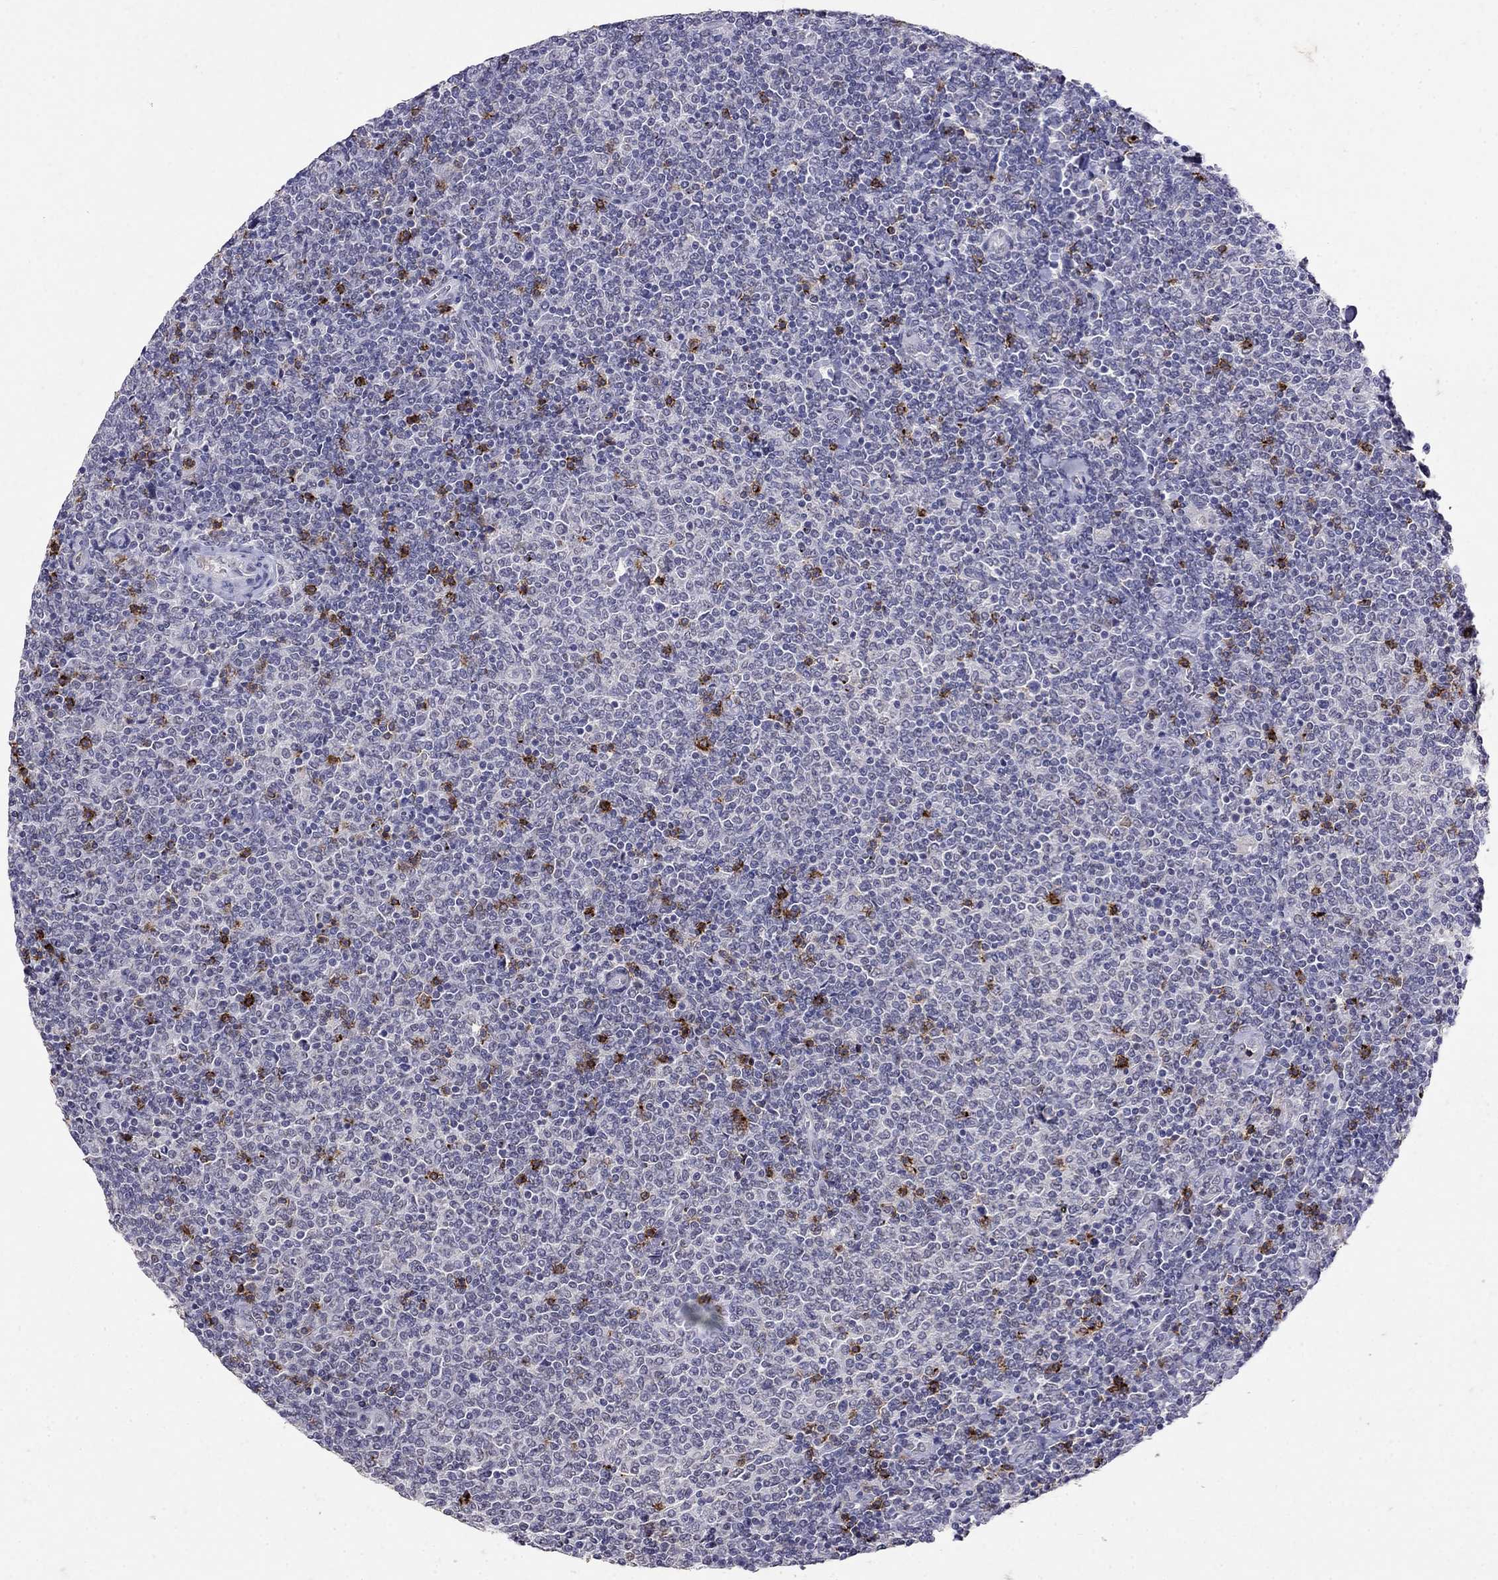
{"staining": {"intensity": "negative", "quantity": "none", "location": "none"}, "tissue": "lymphoma", "cell_type": "Tumor cells", "image_type": "cancer", "snomed": [{"axis": "morphology", "description": "Malignant lymphoma, non-Hodgkin's type, Low grade"}, {"axis": "topography", "description": "Lymph node"}], "caption": "Immunohistochemical staining of human lymphoma displays no significant staining in tumor cells.", "gene": "CD8B", "patient": {"sex": "male", "age": 52}}